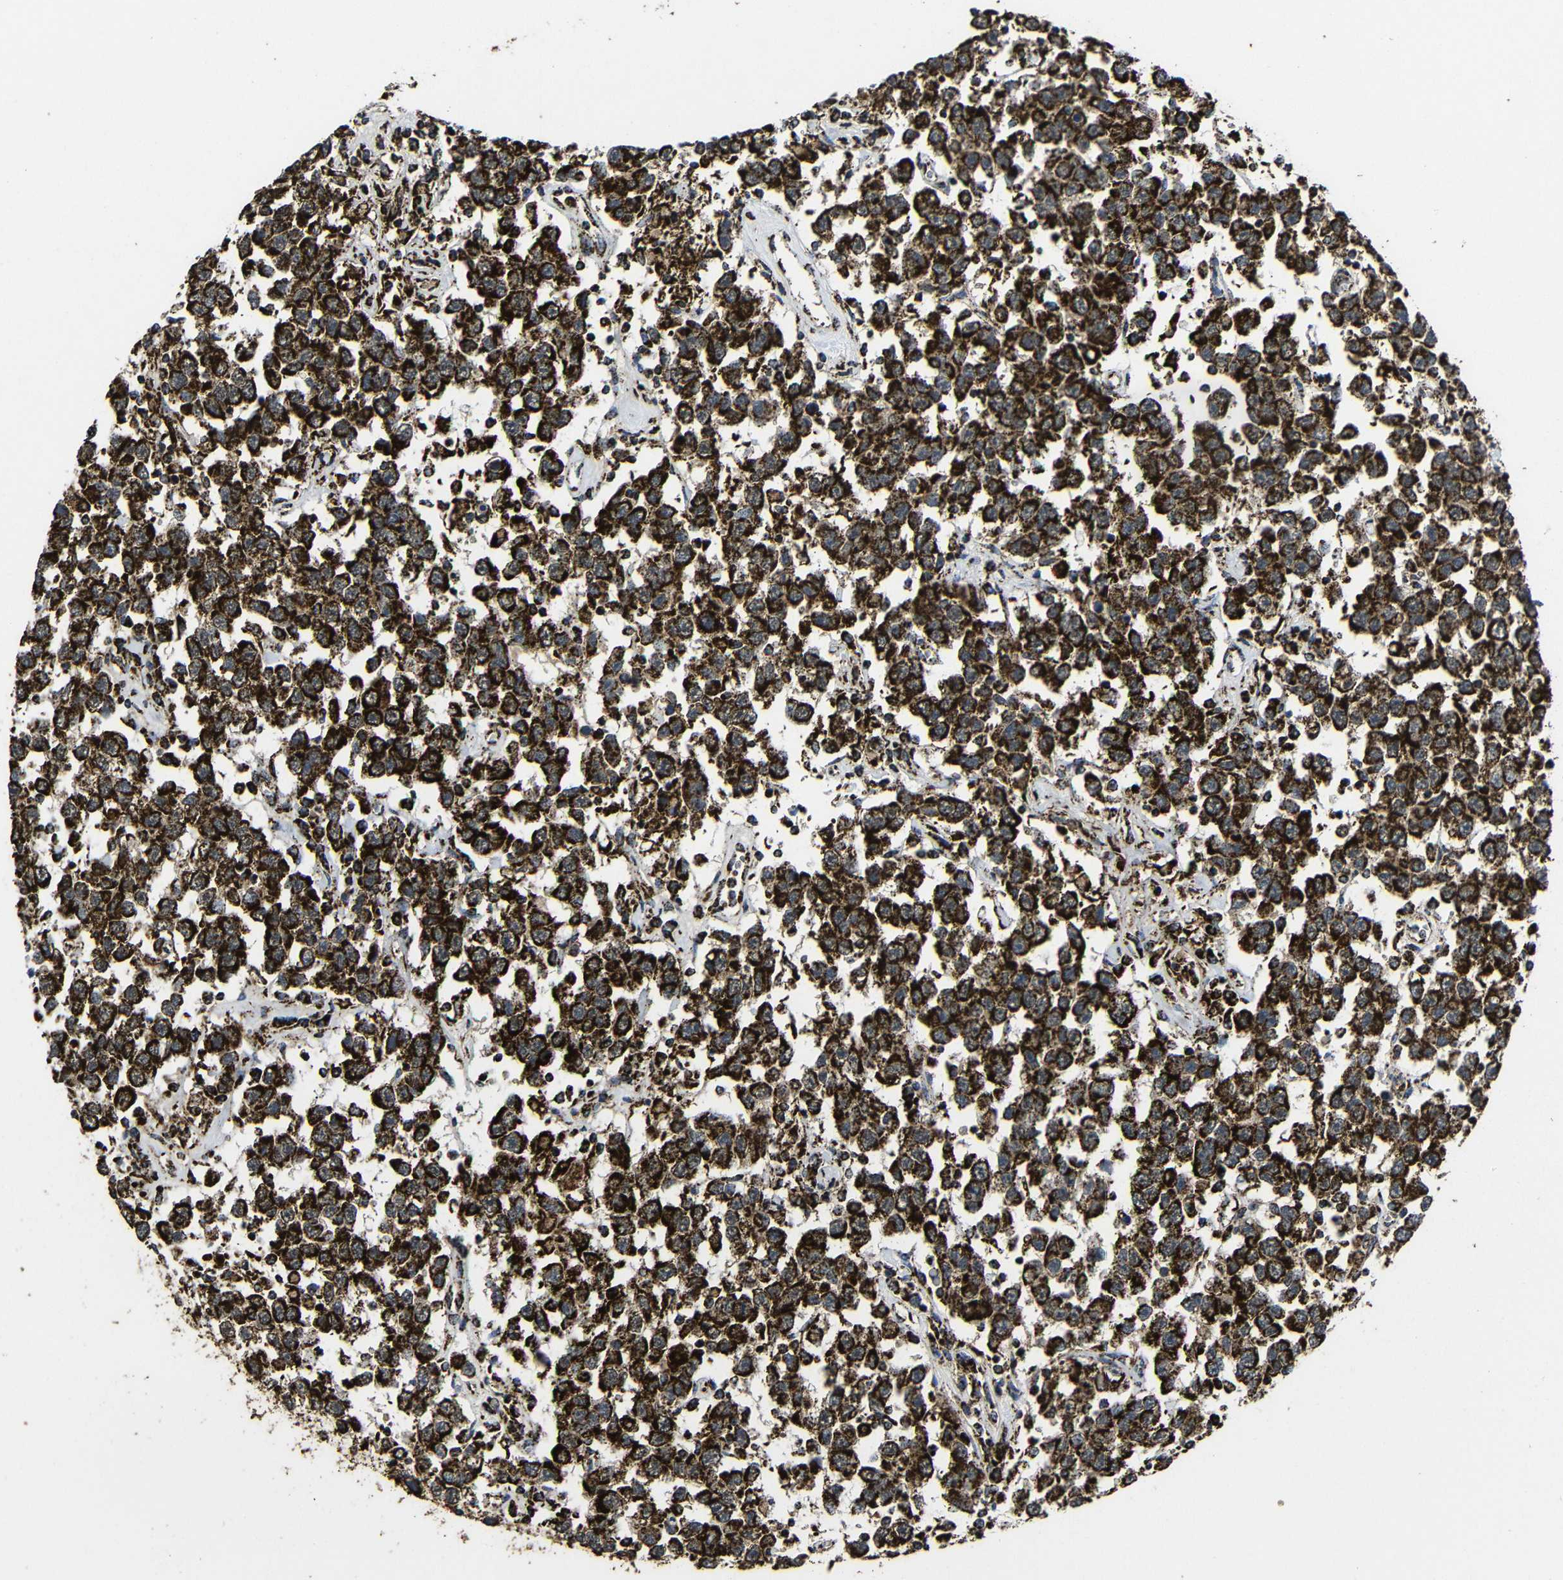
{"staining": {"intensity": "strong", "quantity": ">75%", "location": "cytoplasmic/membranous"}, "tissue": "testis cancer", "cell_type": "Tumor cells", "image_type": "cancer", "snomed": [{"axis": "morphology", "description": "Seminoma, NOS"}, {"axis": "topography", "description": "Testis"}], "caption": "Immunohistochemistry (DAB (3,3'-diaminobenzidine)) staining of human seminoma (testis) exhibits strong cytoplasmic/membranous protein expression in approximately >75% of tumor cells. (Brightfield microscopy of DAB IHC at high magnification).", "gene": "ATP5F1A", "patient": {"sex": "male", "age": 41}}